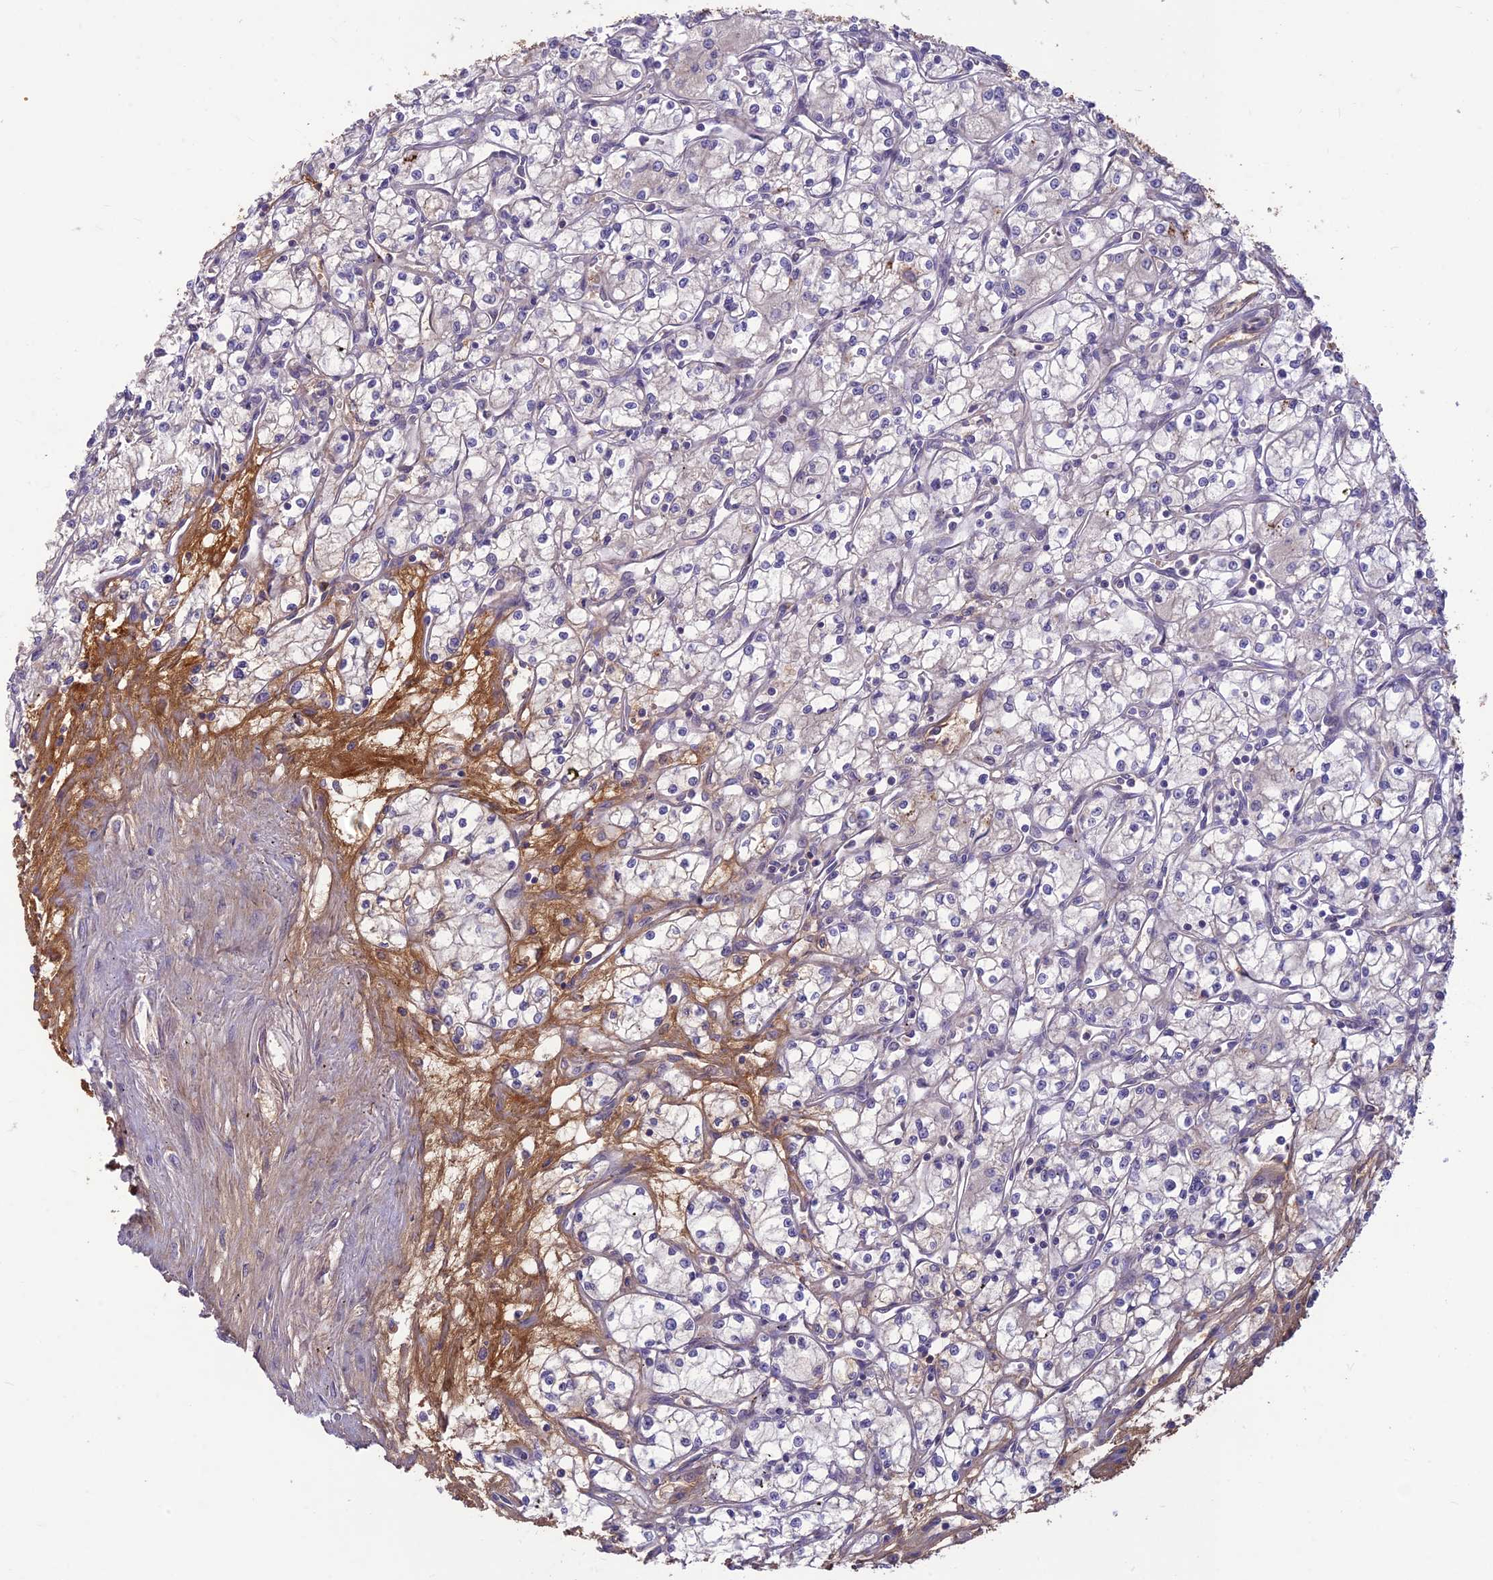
{"staining": {"intensity": "moderate", "quantity": "<25%", "location": "cytoplasmic/membranous"}, "tissue": "renal cancer", "cell_type": "Tumor cells", "image_type": "cancer", "snomed": [{"axis": "morphology", "description": "Adenocarcinoma, NOS"}, {"axis": "topography", "description": "Kidney"}], "caption": "Renal cancer stained with immunohistochemistry reveals moderate cytoplasmic/membranous positivity in approximately <25% of tumor cells. The protein is stained brown, and the nuclei are stained in blue (DAB (3,3'-diaminobenzidine) IHC with brightfield microscopy, high magnification).", "gene": "ST8SIA5", "patient": {"sex": "male", "age": 59}}